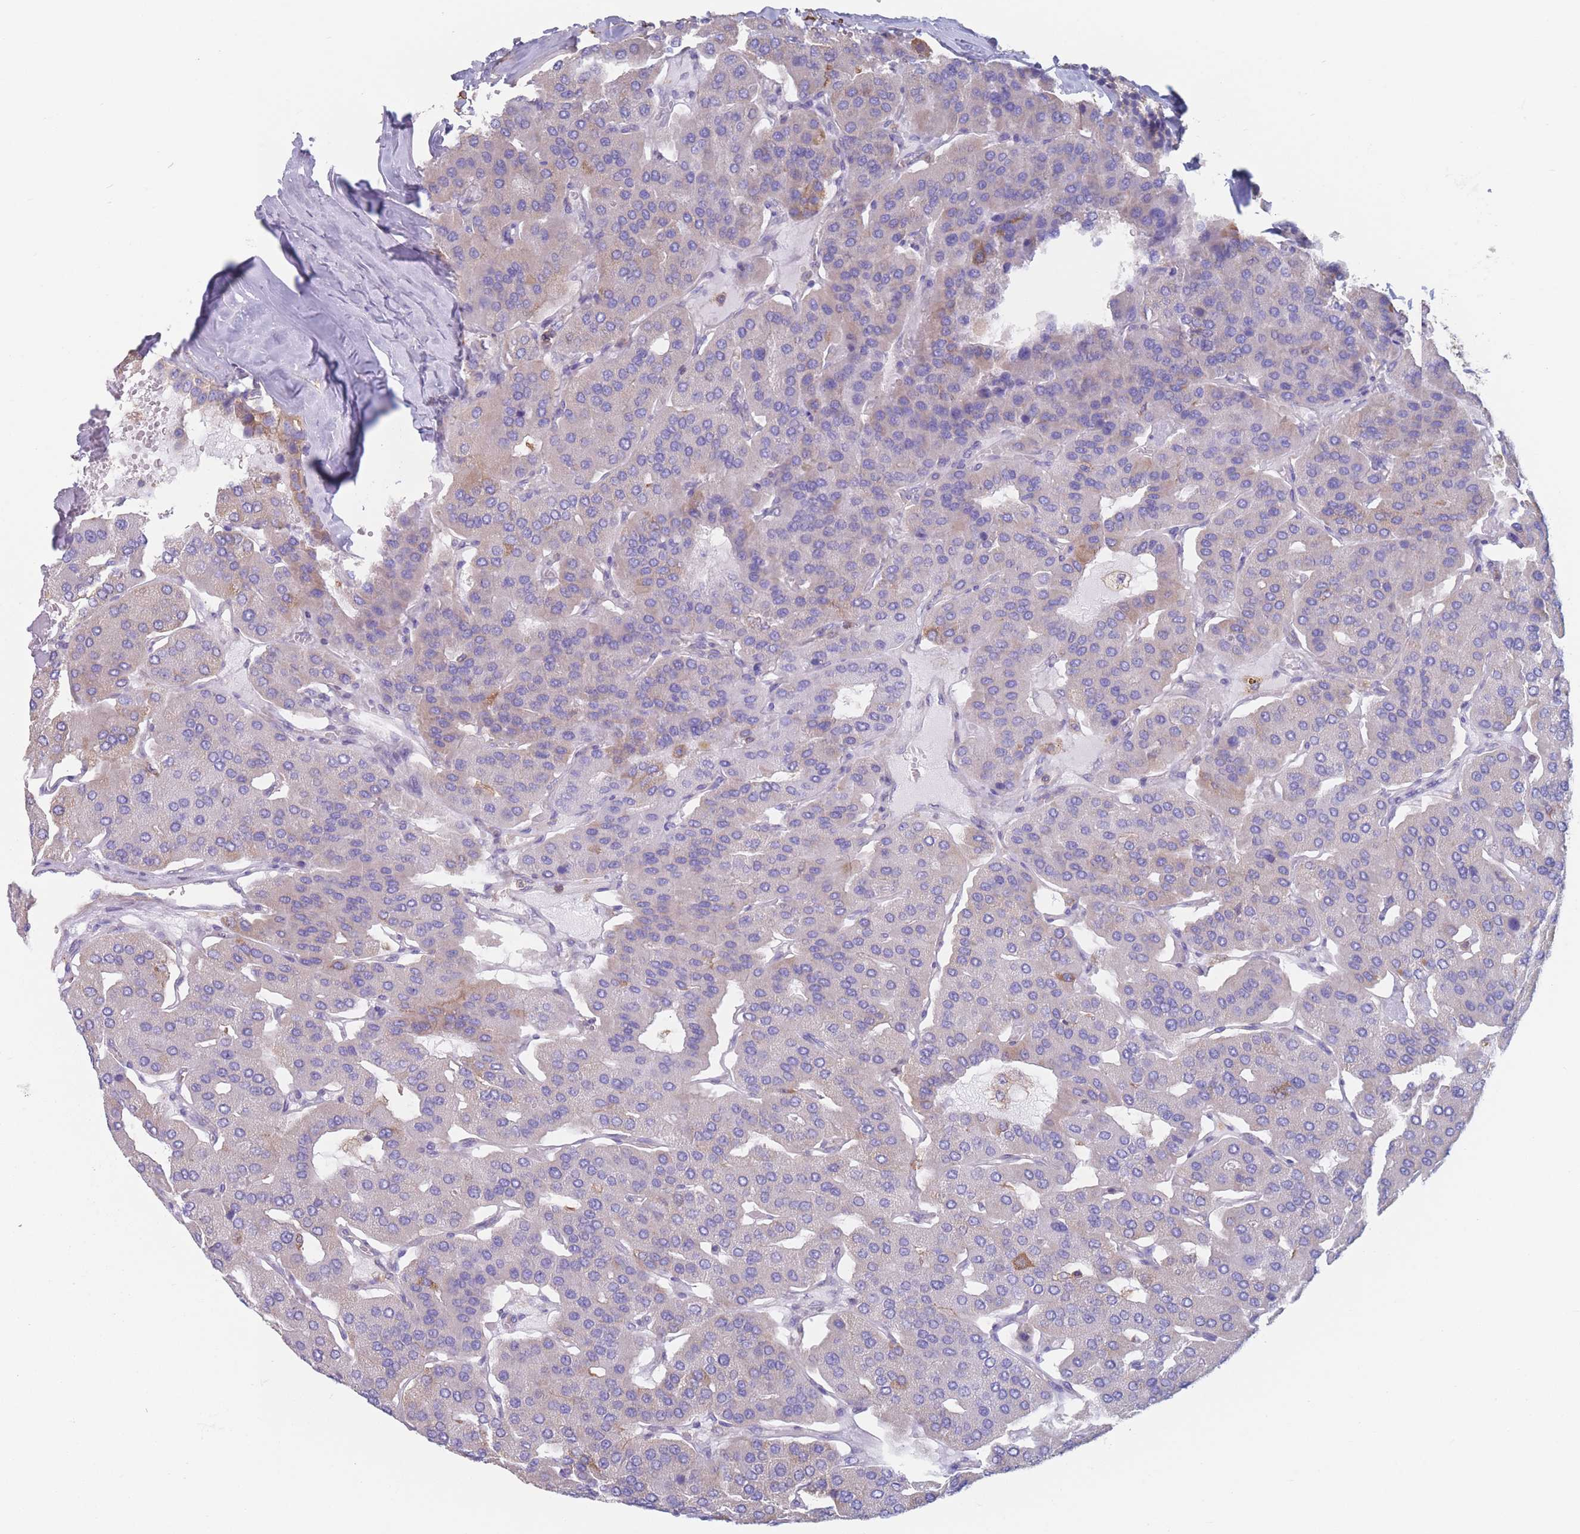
{"staining": {"intensity": "moderate", "quantity": "<25%", "location": "cytoplasmic/membranous"}, "tissue": "parathyroid gland", "cell_type": "Glandular cells", "image_type": "normal", "snomed": [{"axis": "morphology", "description": "Normal tissue, NOS"}, {"axis": "morphology", "description": "Adenoma, NOS"}, {"axis": "topography", "description": "Parathyroid gland"}], "caption": "High-power microscopy captured an IHC histopathology image of unremarkable parathyroid gland, revealing moderate cytoplasmic/membranous expression in approximately <25% of glandular cells.", "gene": "ADH1A", "patient": {"sex": "female", "age": 86}}